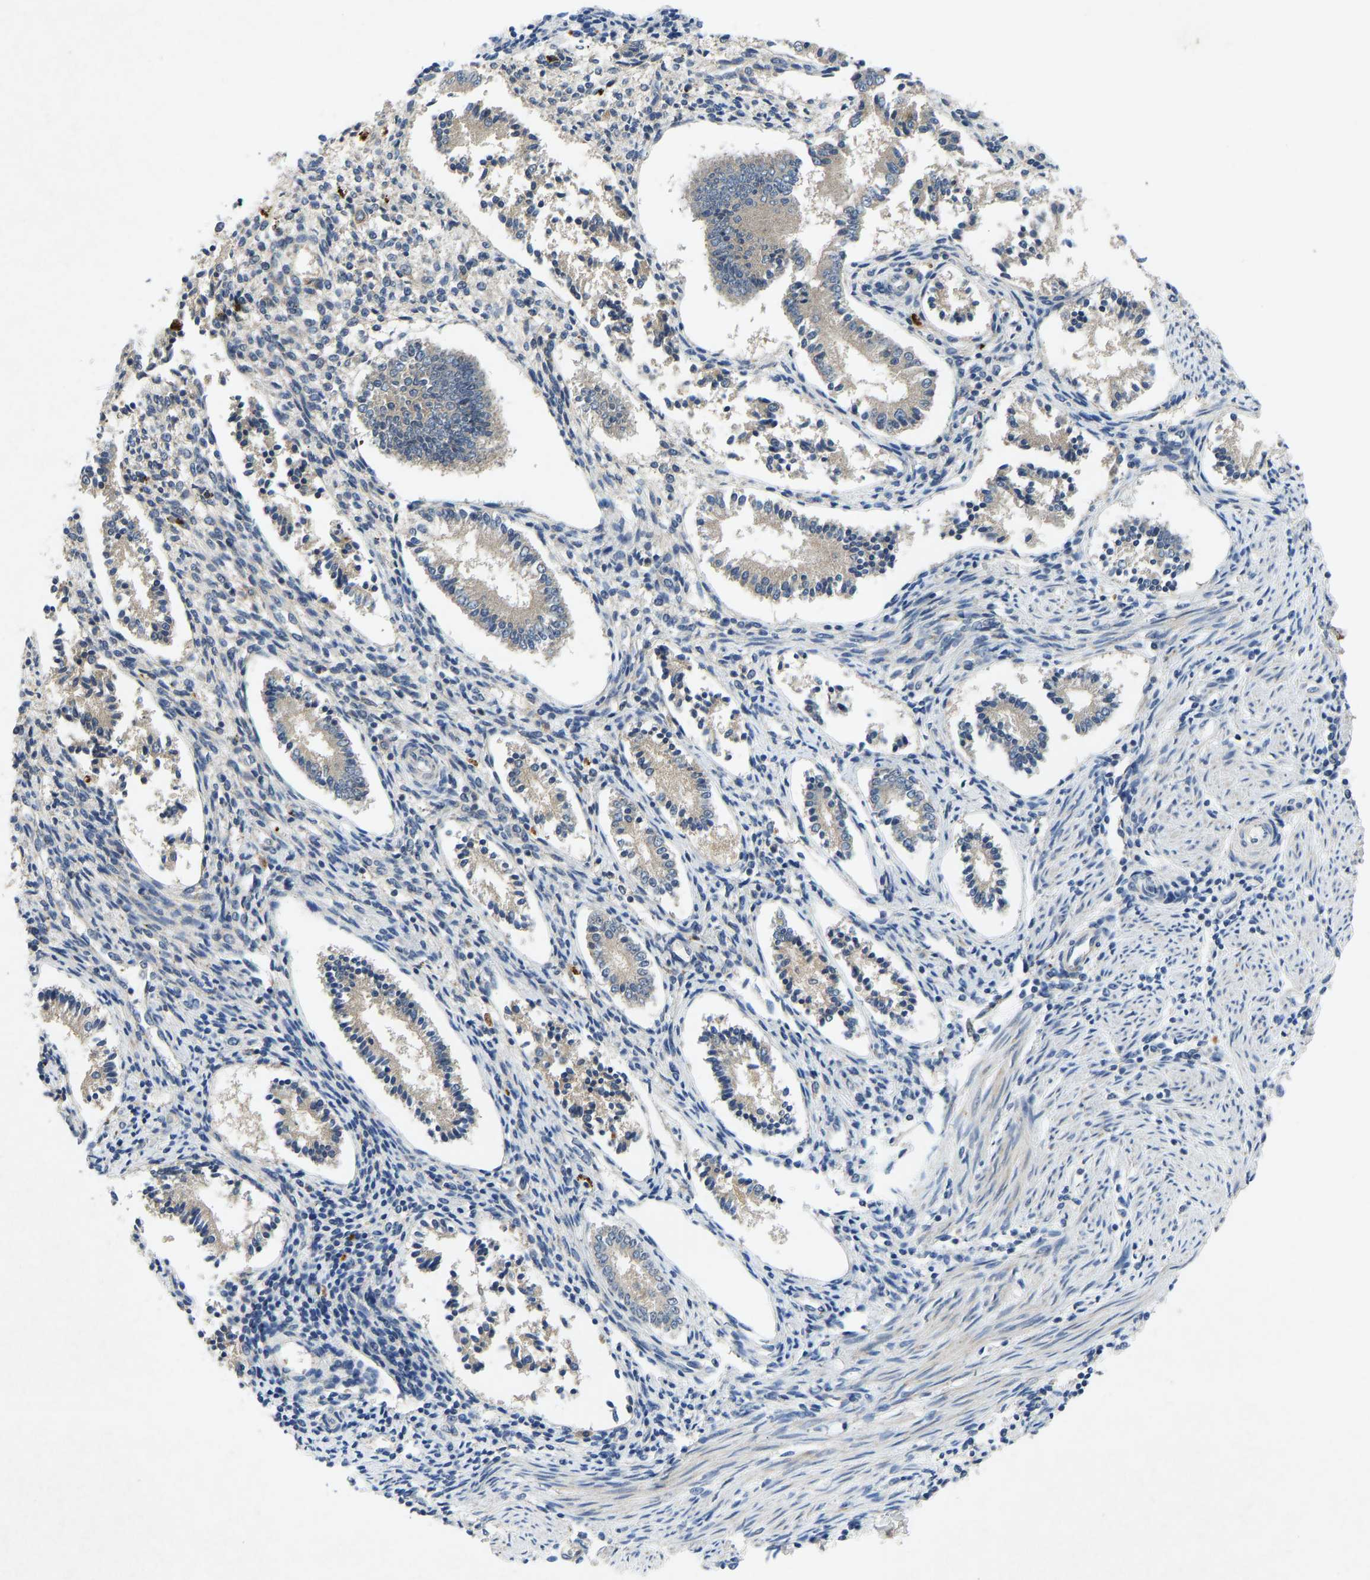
{"staining": {"intensity": "negative", "quantity": "none", "location": "none"}, "tissue": "endometrium", "cell_type": "Cells in endometrial stroma", "image_type": "normal", "snomed": [{"axis": "morphology", "description": "Normal tissue, NOS"}, {"axis": "topography", "description": "Endometrium"}], "caption": "A high-resolution photomicrograph shows immunohistochemistry (IHC) staining of benign endometrium, which shows no significant positivity in cells in endometrial stroma. The staining is performed using DAB (3,3'-diaminobenzidine) brown chromogen with nuclei counter-stained in using hematoxylin.", "gene": "PDE7A", "patient": {"sex": "female", "age": 42}}